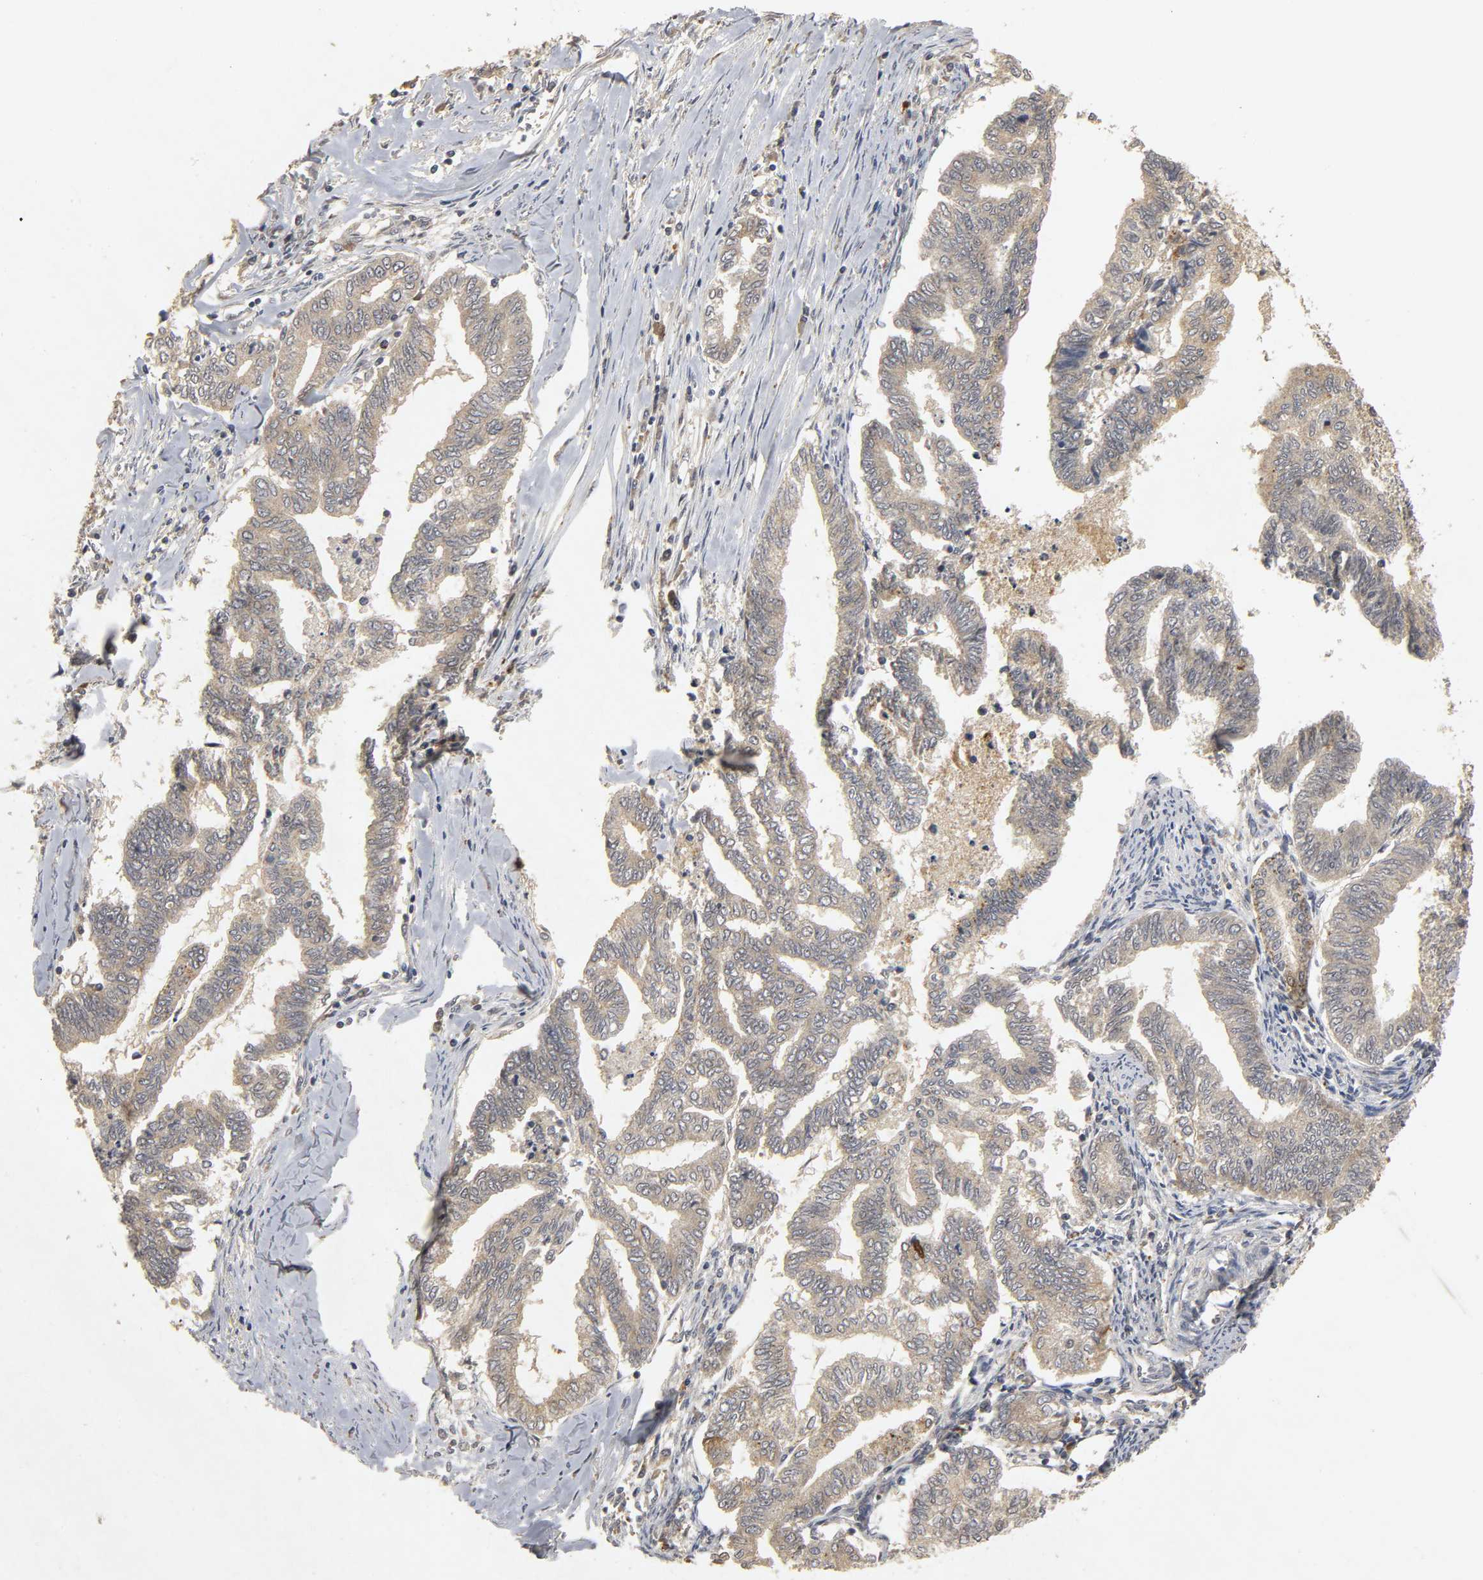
{"staining": {"intensity": "weak", "quantity": "25%-75%", "location": "cytoplasmic/membranous"}, "tissue": "endometrial cancer", "cell_type": "Tumor cells", "image_type": "cancer", "snomed": [{"axis": "morphology", "description": "Adenocarcinoma, NOS"}, {"axis": "topography", "description": "Endometrium"}], "caption": "Immunohistochemistry of human endometrial adenocarcinoma displays low levels of weak cytoplasmic/membranous staining in approximately 25%-75% of tumor cells.", "gene": "TRAF6", "patient": {"sex": "female", "age": 79}}